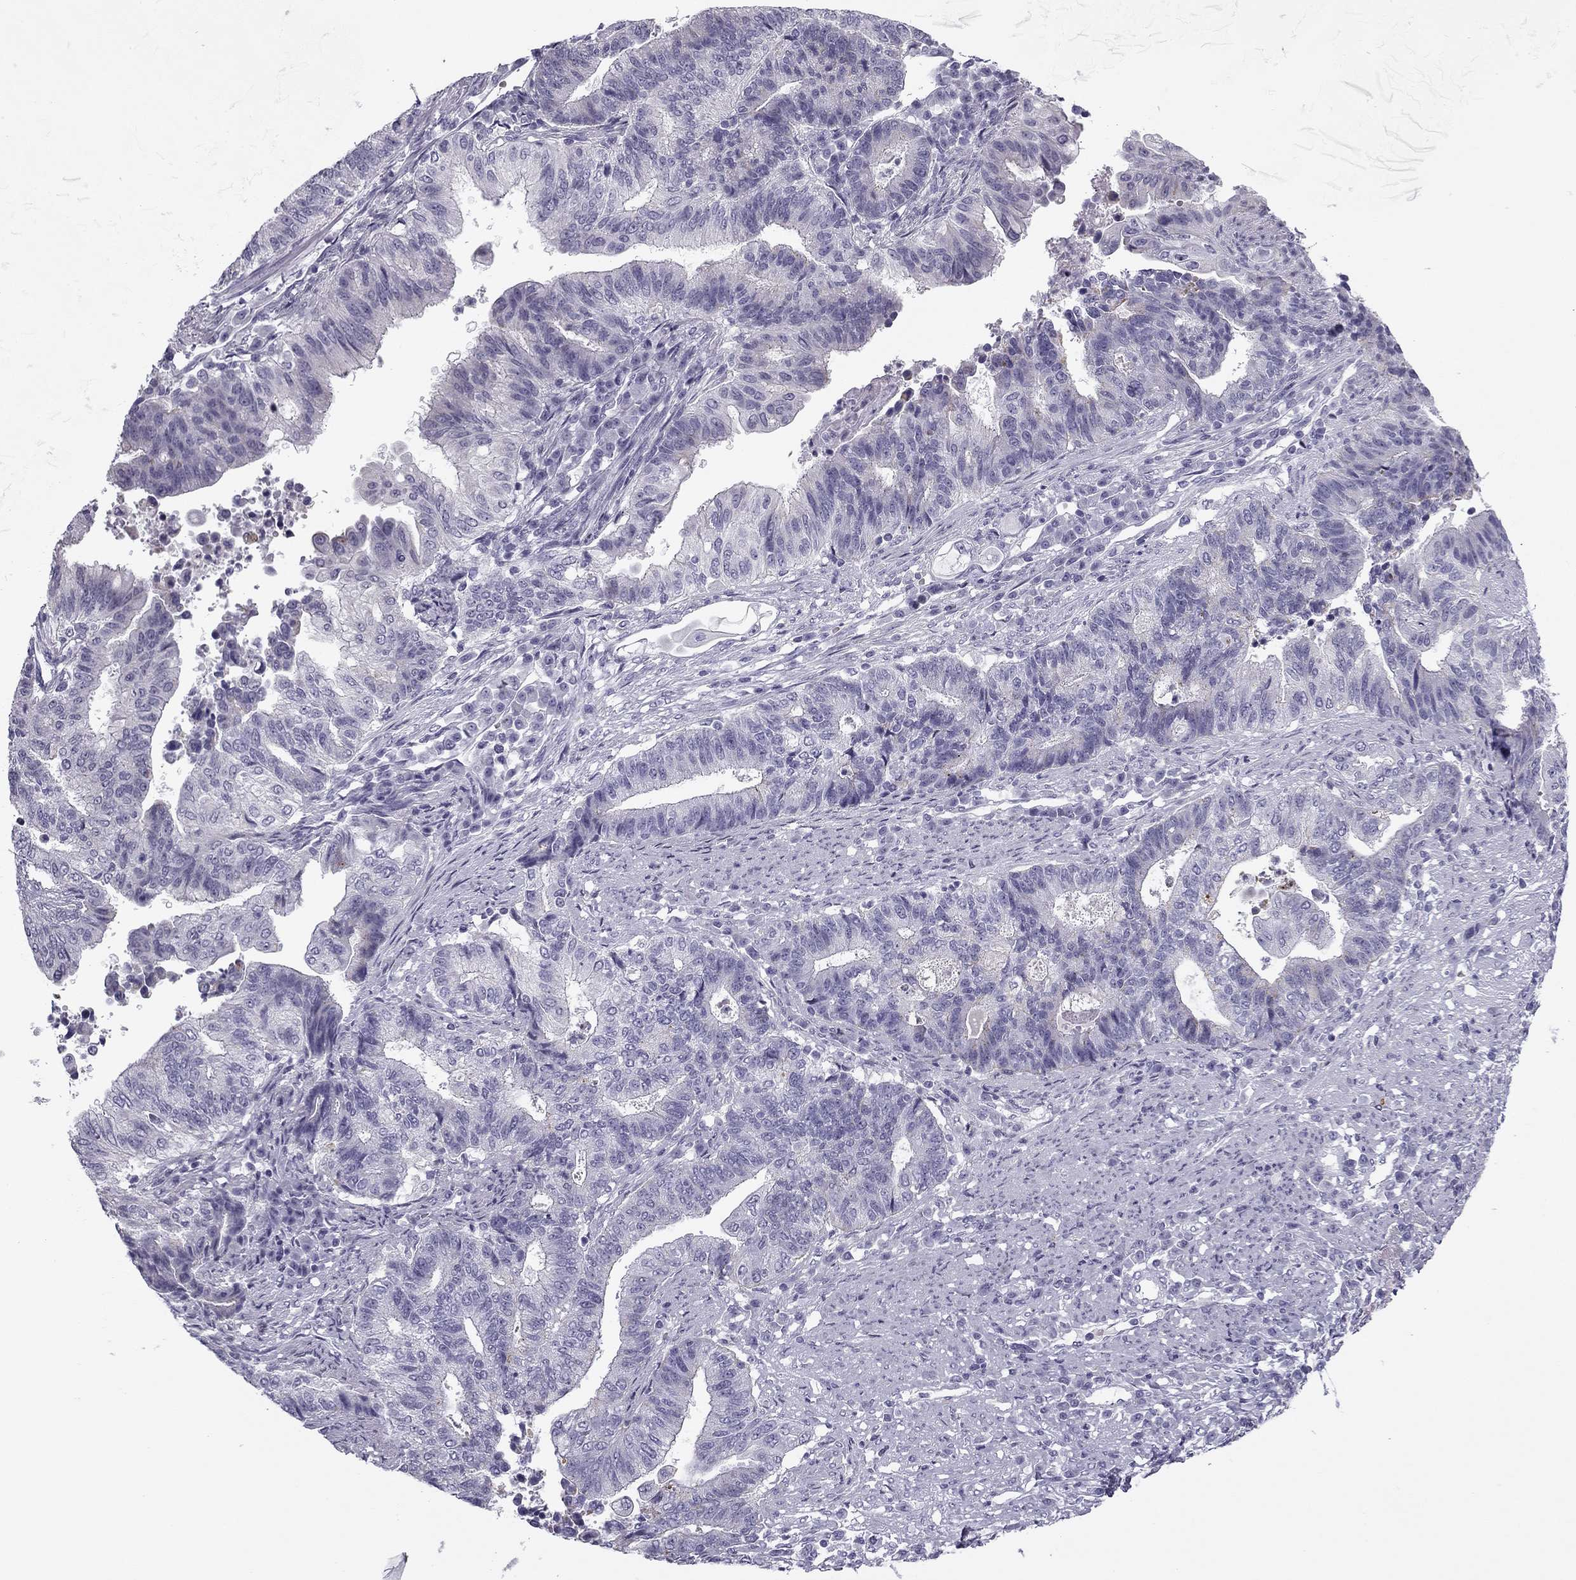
{"staining": {"intensity": "negative", "quantity": "none", "location": "none"}, "tissue": "endometrial cancer", "cell_type": "Tumor cells", "image_type": "cancer", "snomed": [{"axis": "morphology", "description": "Adenocarcinoma, NOS"}, {"axis": "topography", "description": "Uterus"}, {"axis": "topography", "description": "Endometrium"}], "caption": "Protein analysis of endometrial adenocarcinoma displays no significant staining in tumor cells.", "gene": "MC5R", "patient": {"sex": "female", "age": 54}}